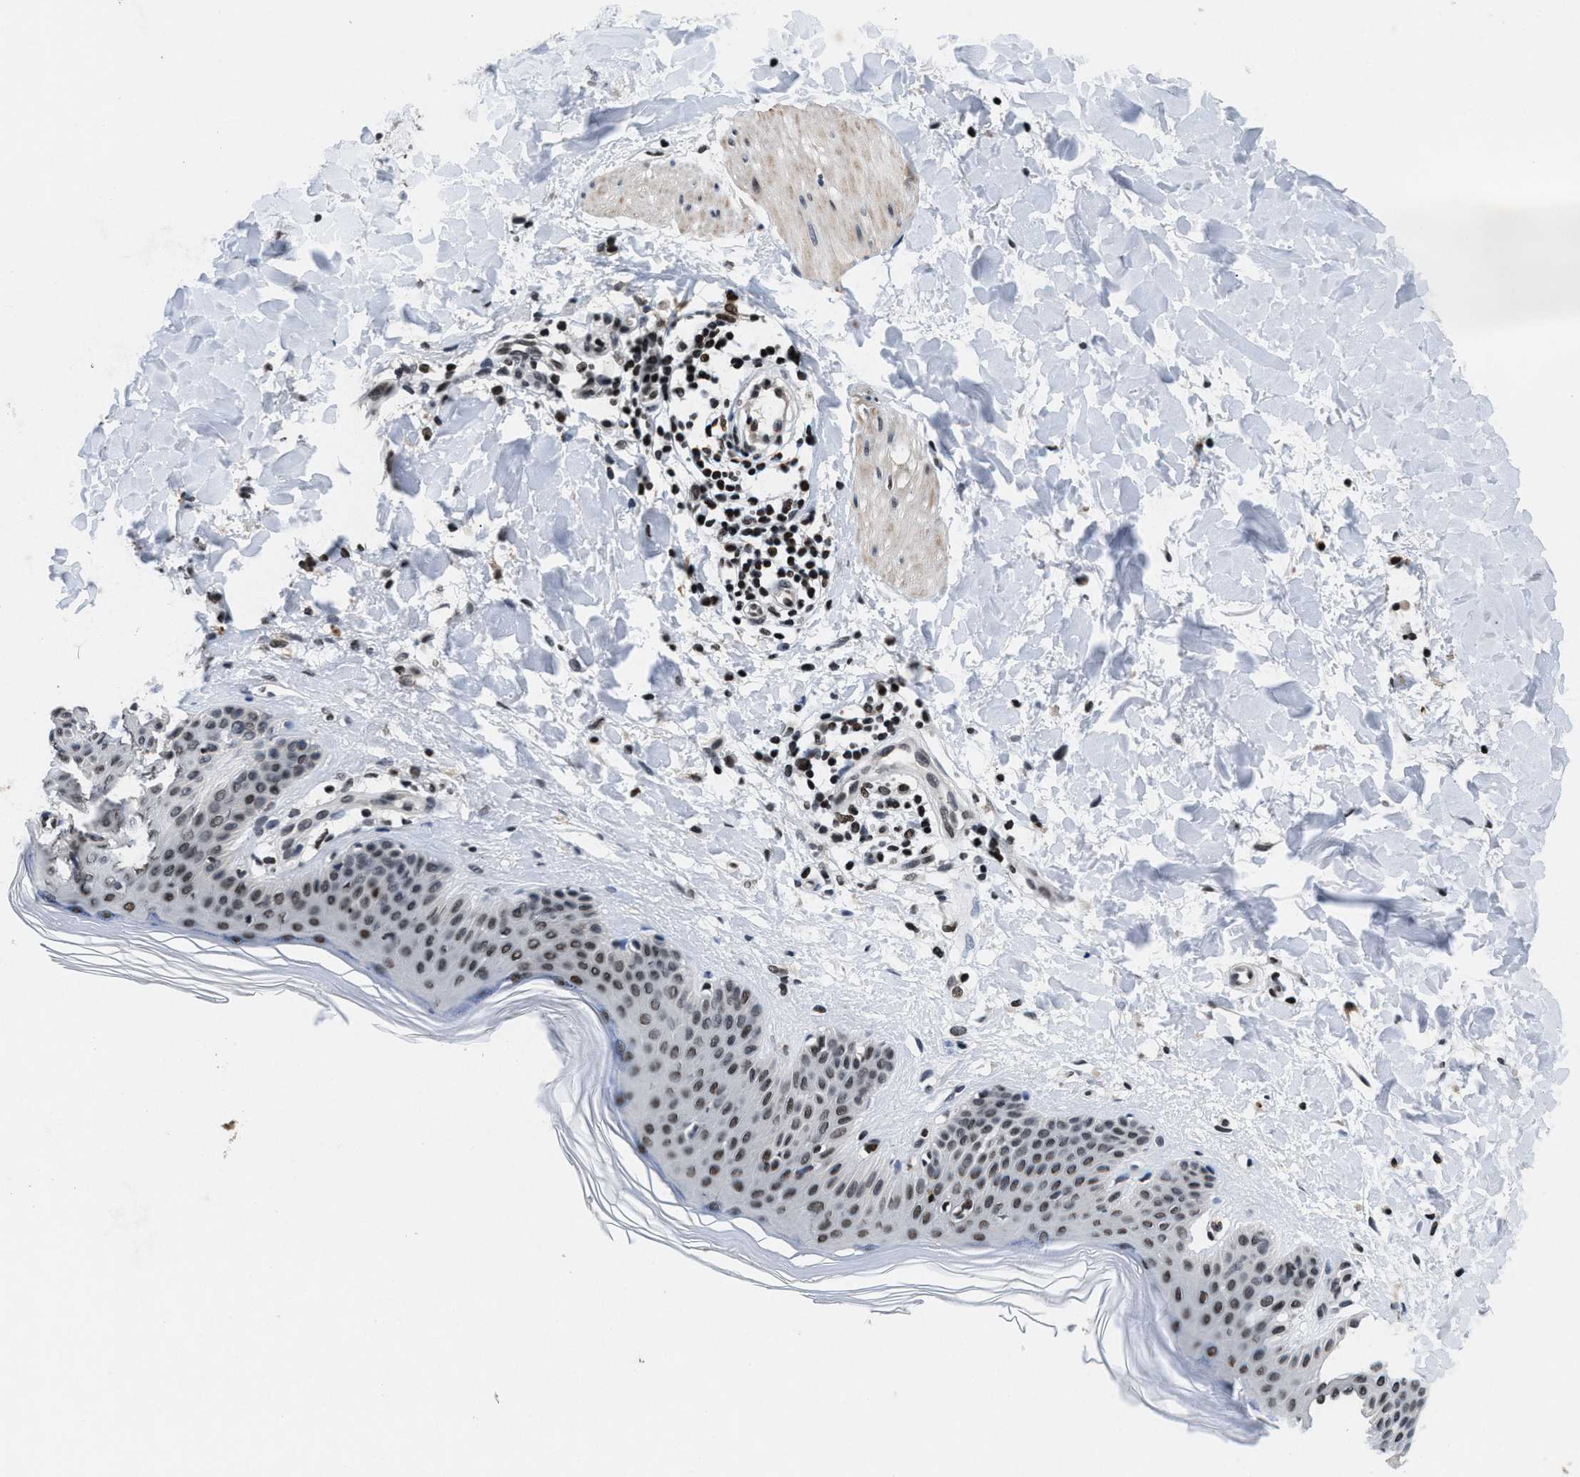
{"staining": {"intensity": "strong", "quantity": ">75%", "location": "nuclear"}, "tissue": "skin", "cell_type": "Fibroblasts", "image_type": "normal", "snomed": [{"axis": "morphology", "description": "Normal tissue, NOS"}, {"axis": "morphology", "description": "Malignant melanoma, Metastatic site"}, {"axis": "topography", "description": "Skin"}], "caption": "Human skin stained for a protein (brown) reveals strong nuclear positive expression in about >75% of fibroblasts.", "gene": "WDR81", "patient": {"sex": "male", "age": 41}}